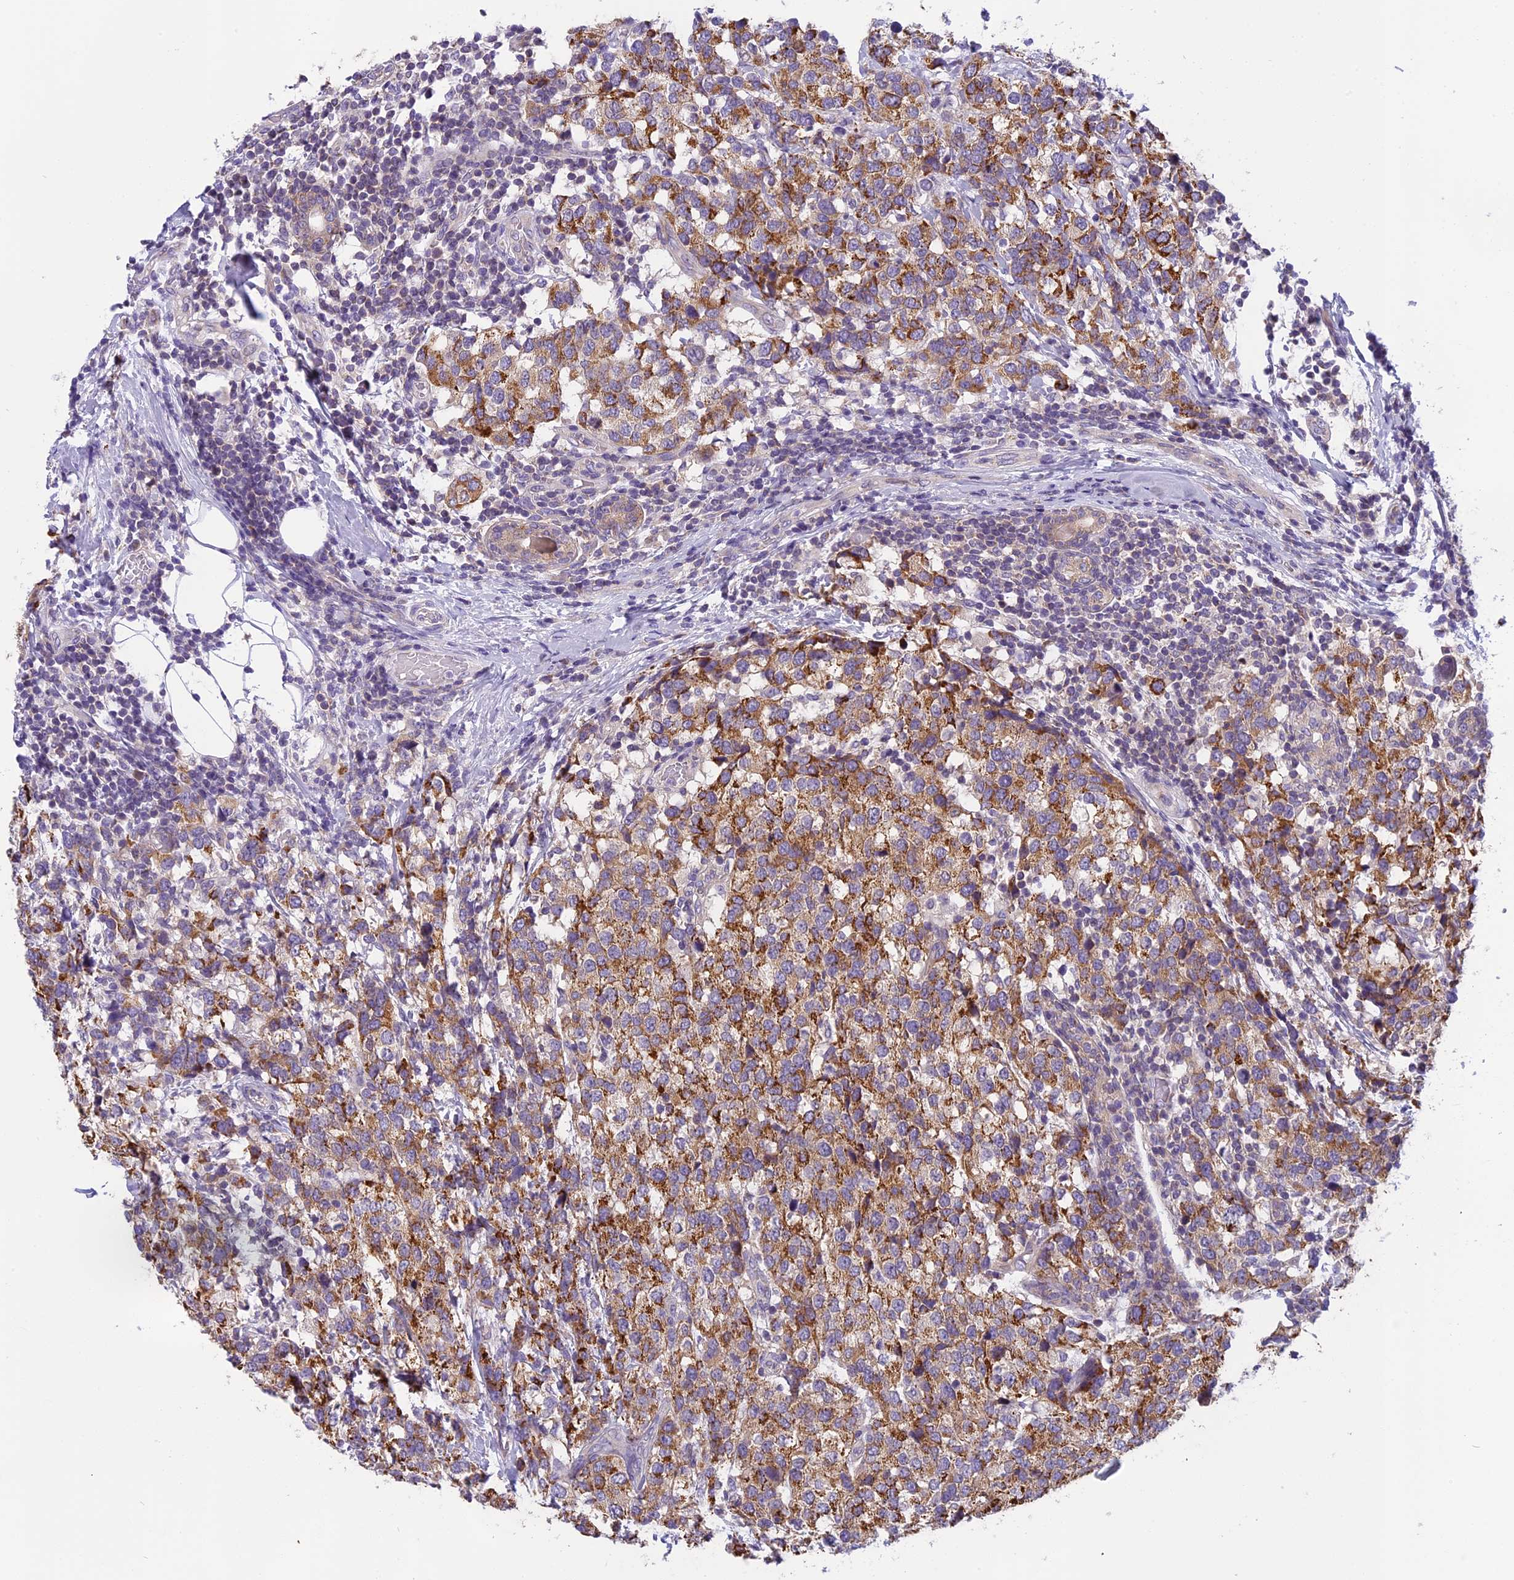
{"staining": {"intensity": "moderate", "quantity": "25%-75%", "location": "cytoplasmic/membranous"}, "tissue": "breast cancer", "cell_type": "Tumor cells", "image_type": "cancer", "snomed": [{"axis": "morphology", "description": "Lobular carcinoma"}, {"axis": "topography", "description": "Breast"}], "caption": "Immunohistochemistry histopathology image of neoplastic tissue: breast cancer (lobular carcinoma) stained using IHC demonstrates medium levels of moderate protein expression localized specifically in the cytoplasmic/membranous of tumor cells, appearing as a cytoplasmic/membranous brown color.", "gene": "ARHGEF37", "patient": {"sex": "female", "age": 59}}